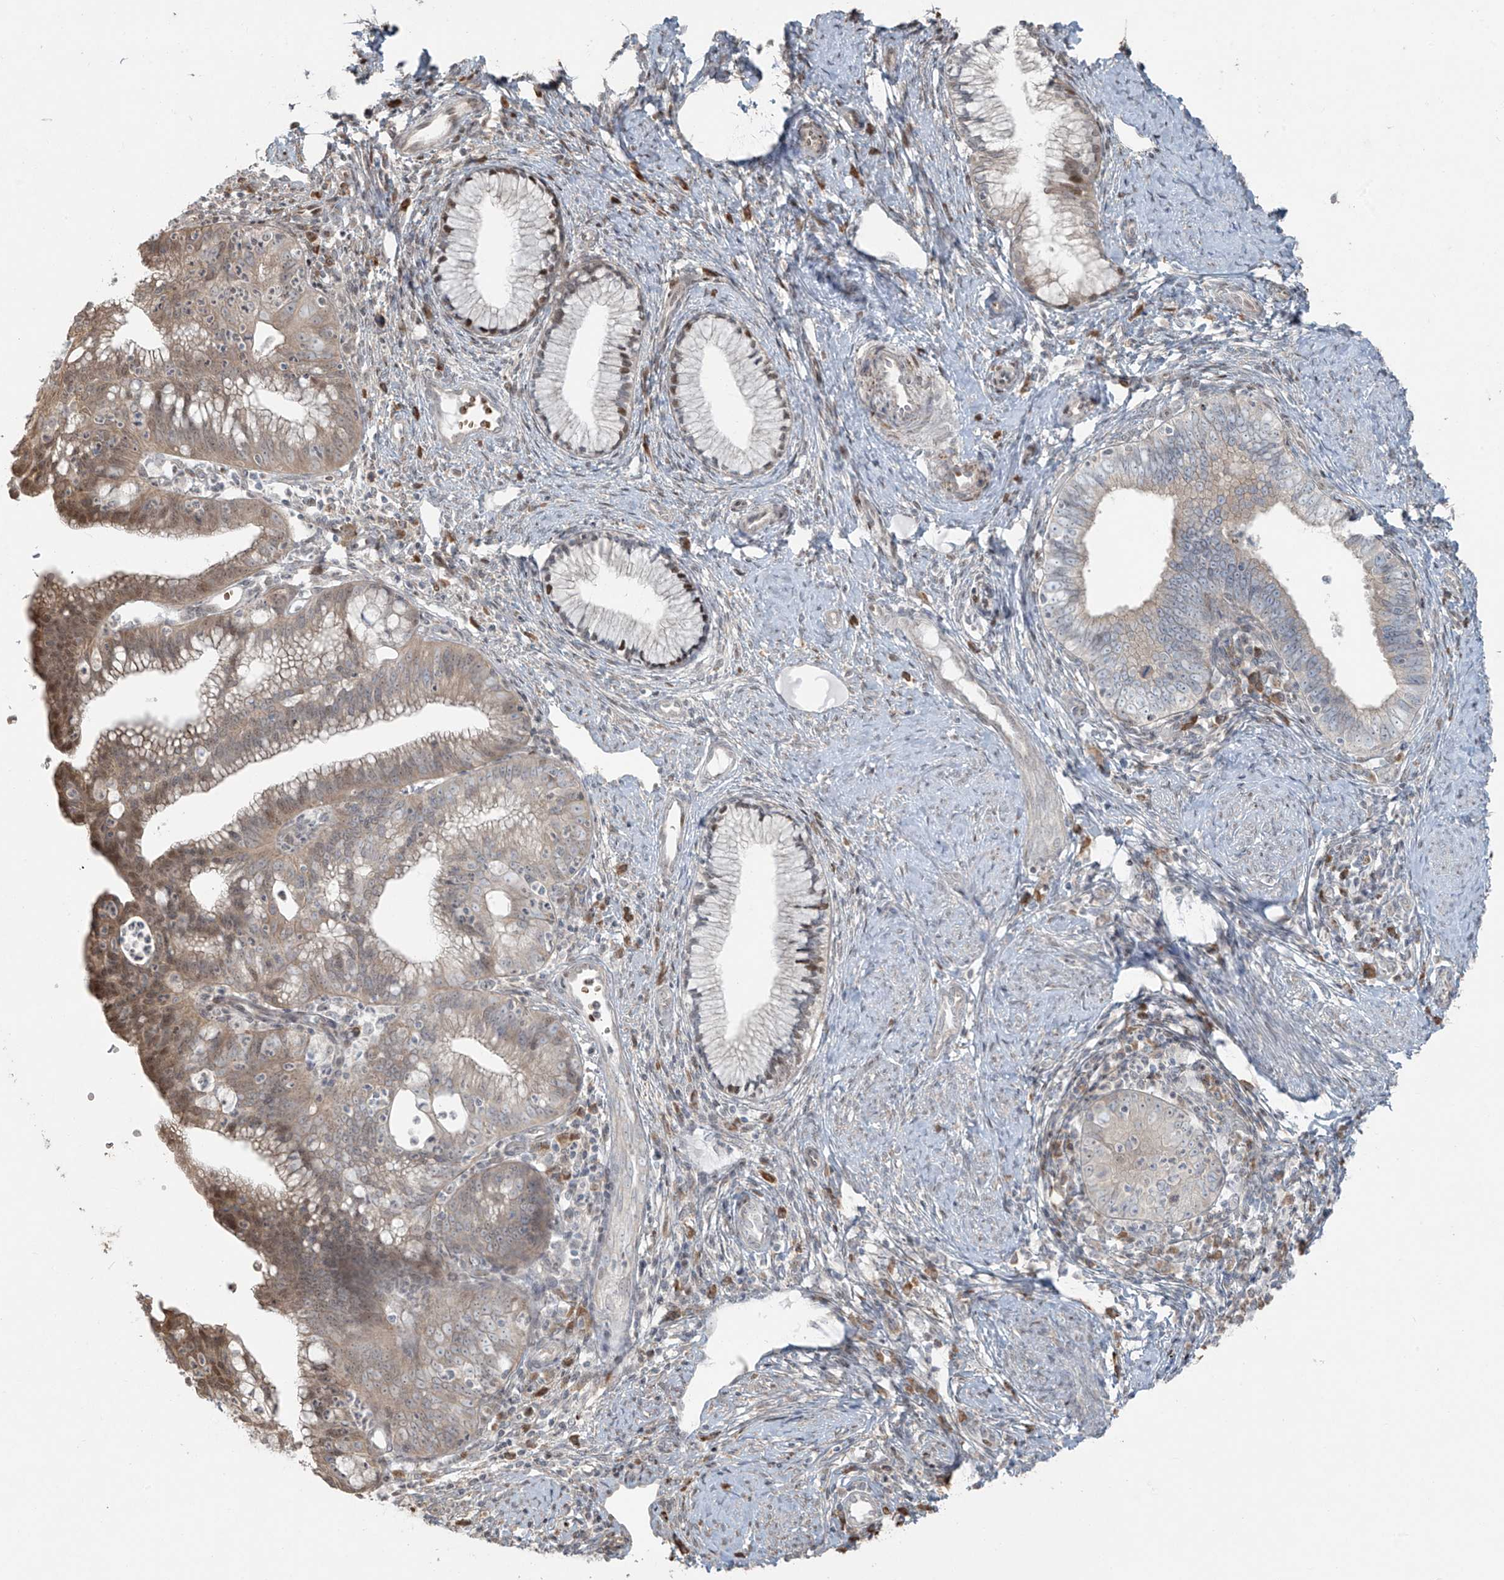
{"staining": {"intensity": "moderate", "quantity": "<25%", "location": "cytoplasmic/membranous"}, "tissue": "cervical cancer", "cell_type": "Tumor cells", "image_type": "cancer", "snomed": [{"axis": "morphology", "description": "Adenocarcinoma, NOS"}, {"axis": "topography", "description": "Cervix"}], "caption": "Immunohistochemical staining of adenocarcinoma (cervical) shows low levels of moderate cytoplasmic/membranous protein positivity in about <25% of tumor cells. Immunohistochemistry stains the protein of interest in brown and the nuclei are stained blue.", "gene": "TTC22", "patient": {"sex": "female", "age": 36}}